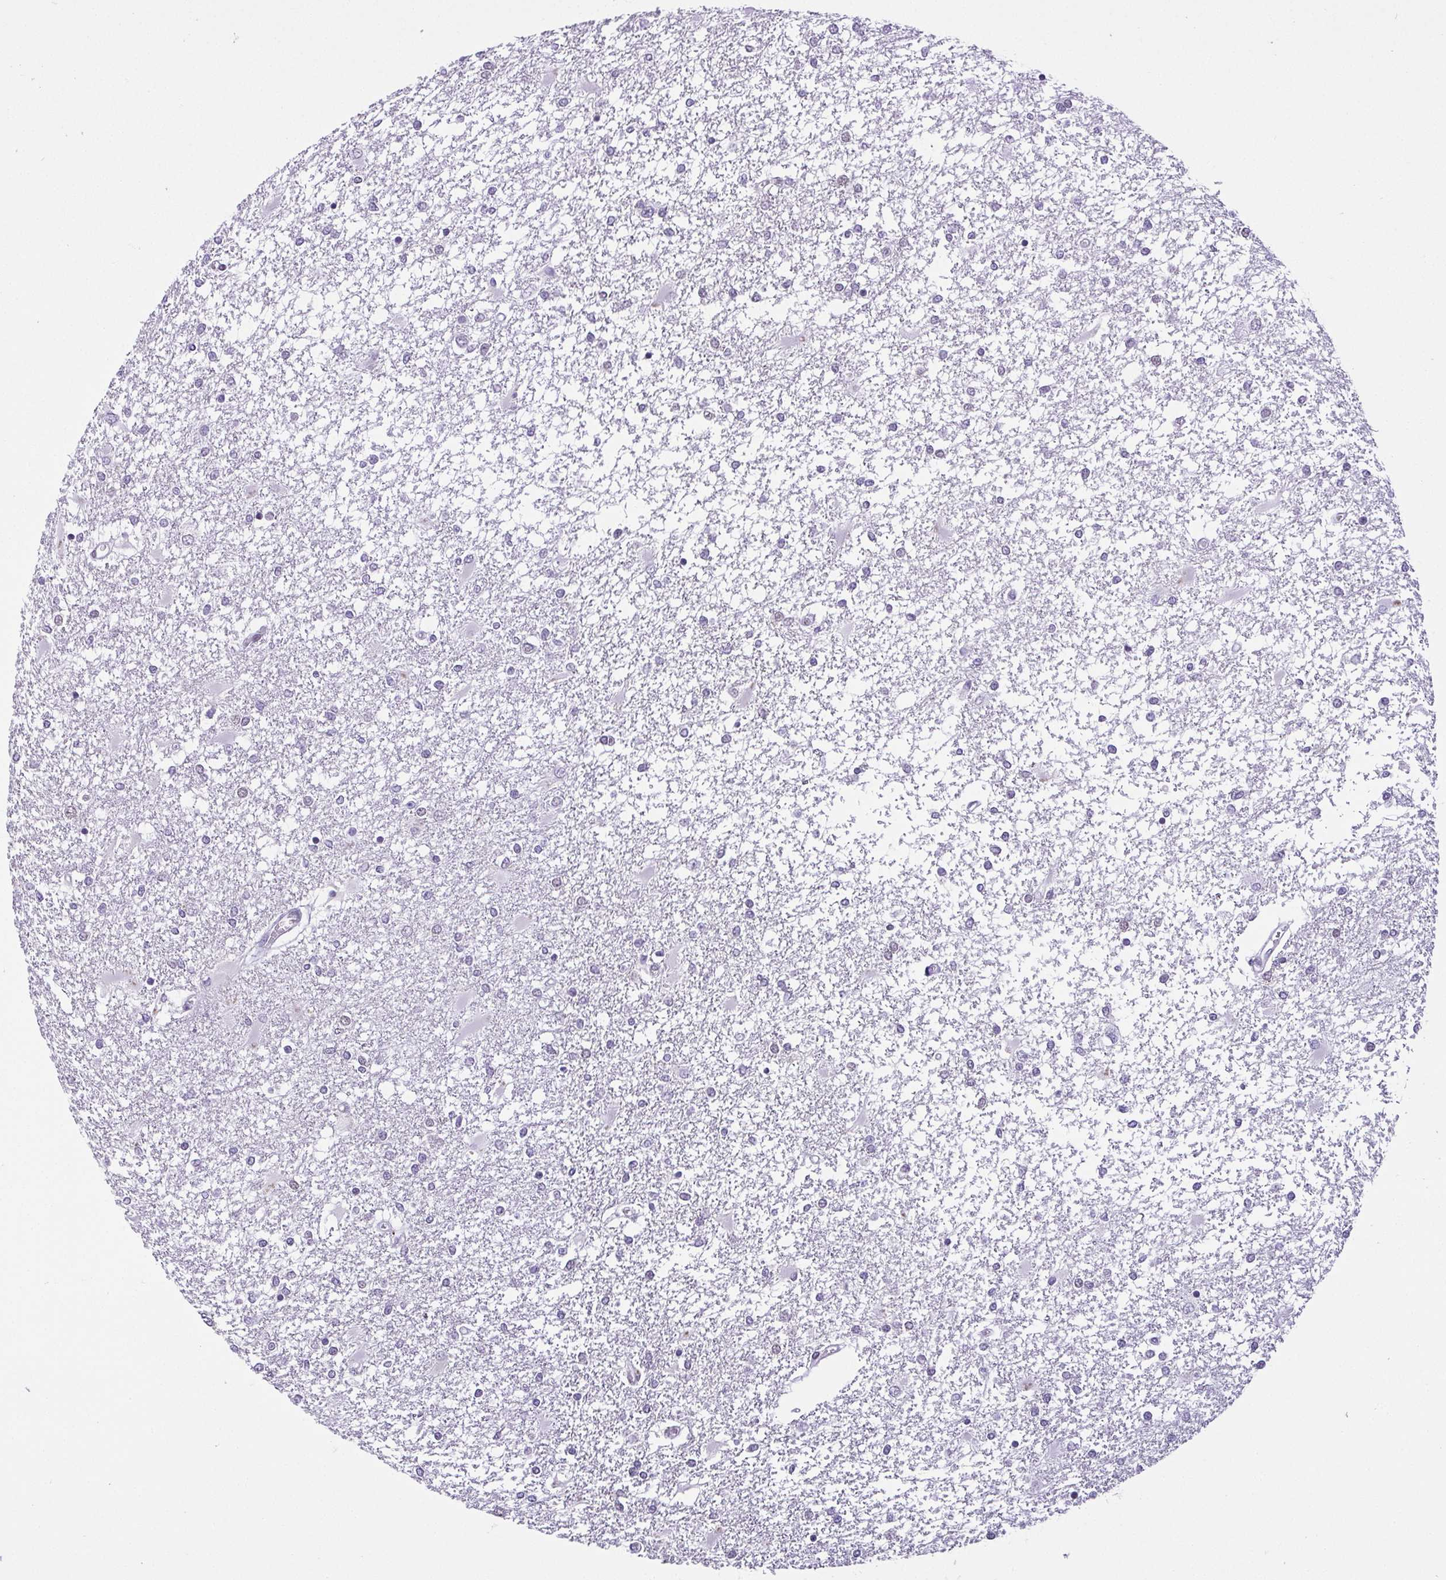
{"staining": {"intensity": "negative", "quantity": "none", "location": "none"}, "tissue": "glioma", "cell_type": "Tumor cells", "image_type": "cancer", "snomed": [{"axis": "morphology", "description": "Glioma, malignant, High grade"}, {"axis": "topography", "description": "Cerebral cortex"}], "caption": "Immunohistochemistry (IHC) of human glioma demonstrates no staining in tumor cells. (Immunohistochemistry, brightfield microscopy, high magnification).", "gene": "RBM3", "patient": {"sex": "male", "age": 79}}